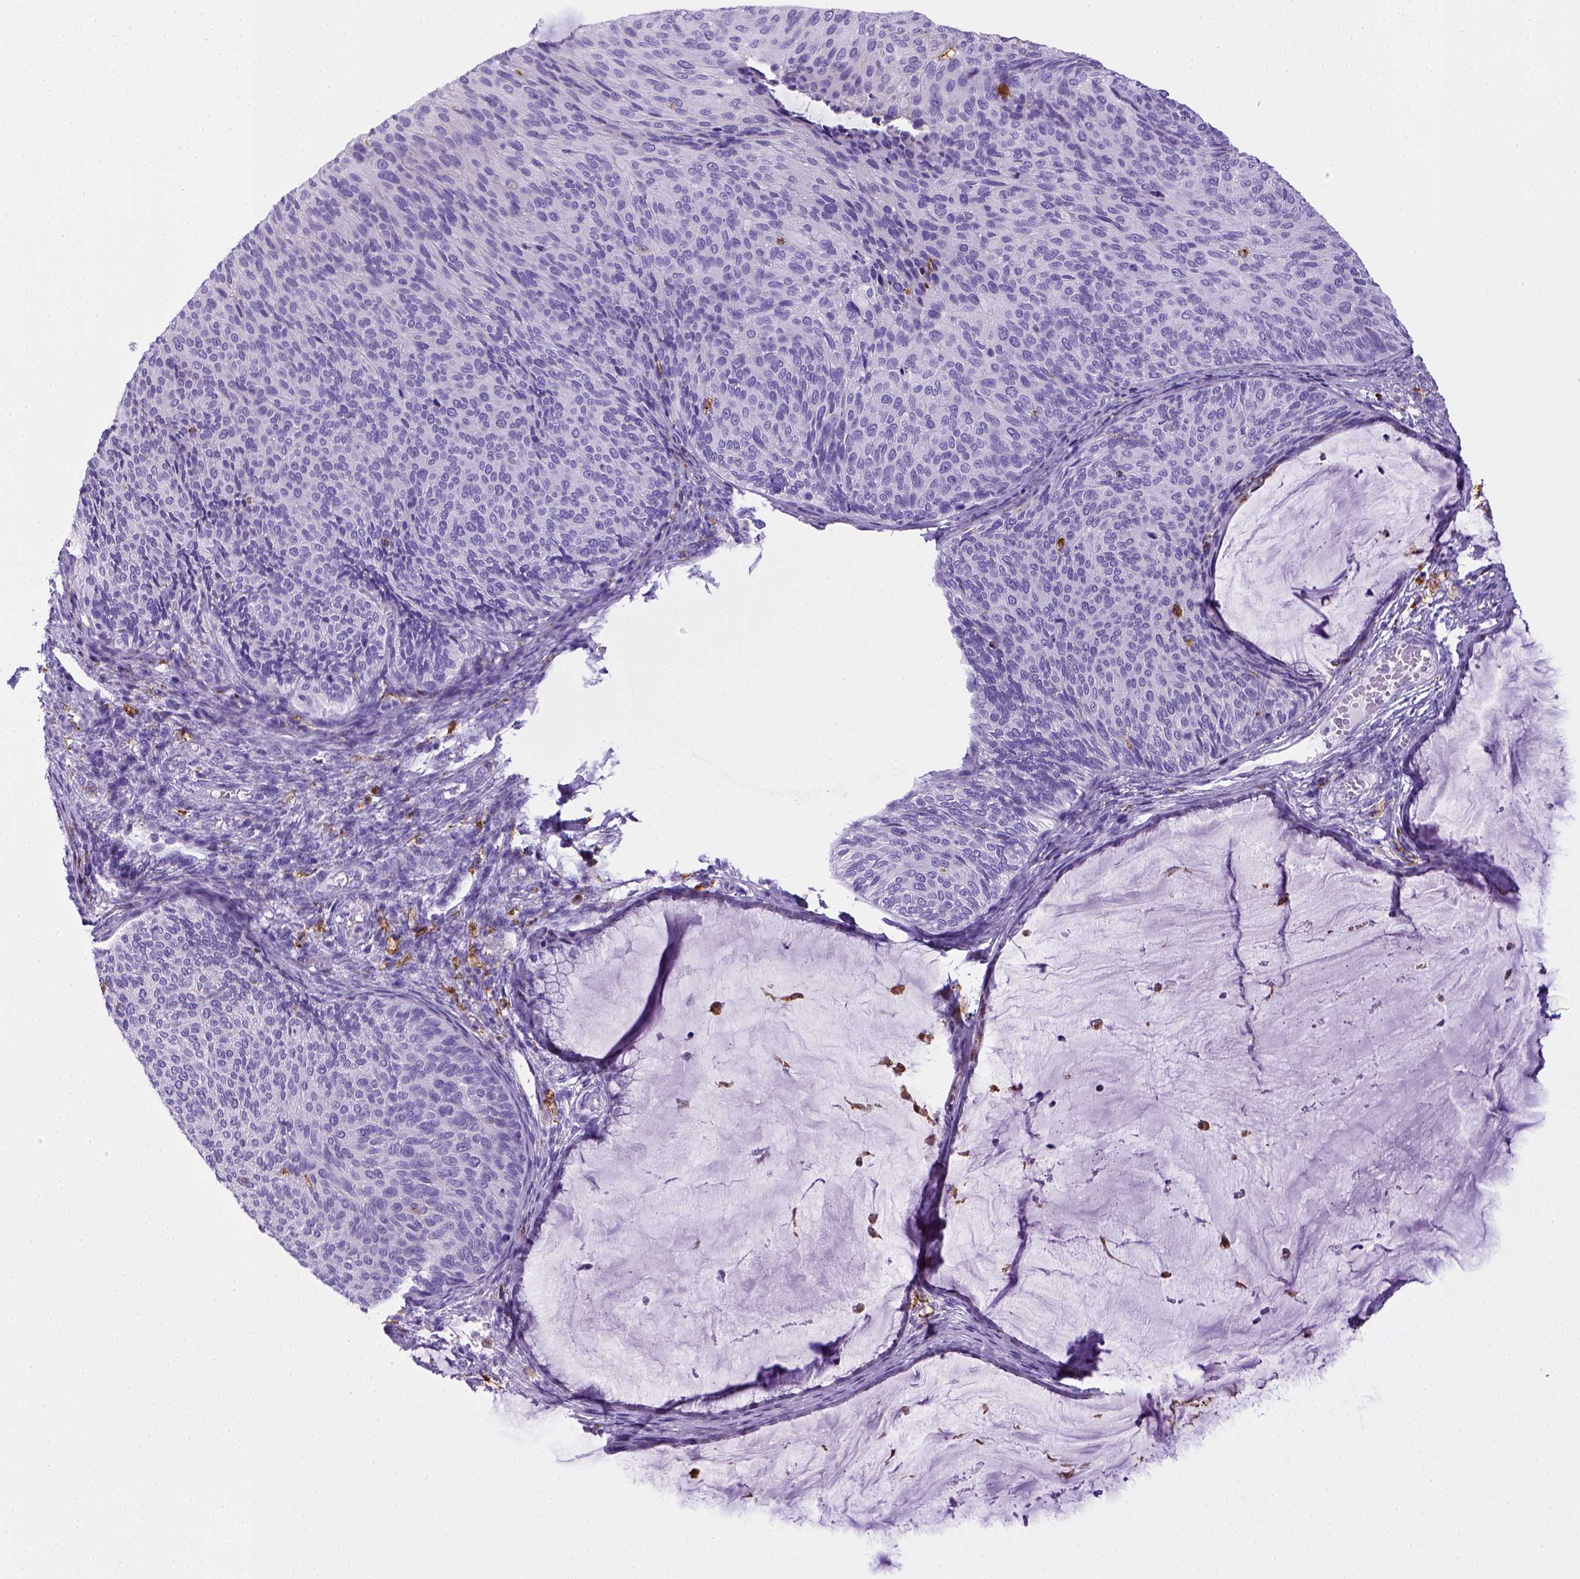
{"staining": {"intensity": "negative", "quantity": "none", "location": "none"}, "tissue": "cervical cancer", "cell_type": "Tumor cells", "image_type": "cancer", "snomed": [{"axis": "morphology", "description": "Squamous cell carcinoma, NOS"}, {"axis": "topography", "description": "Cervix"}], "caption": "This is an immunohistochemistry histopathology image of cervical cancer (squamous cell carcinoma). There is no staining in tumor cells.", "gene": "CD68", "patient": {"sex": "female", "age": 36}}